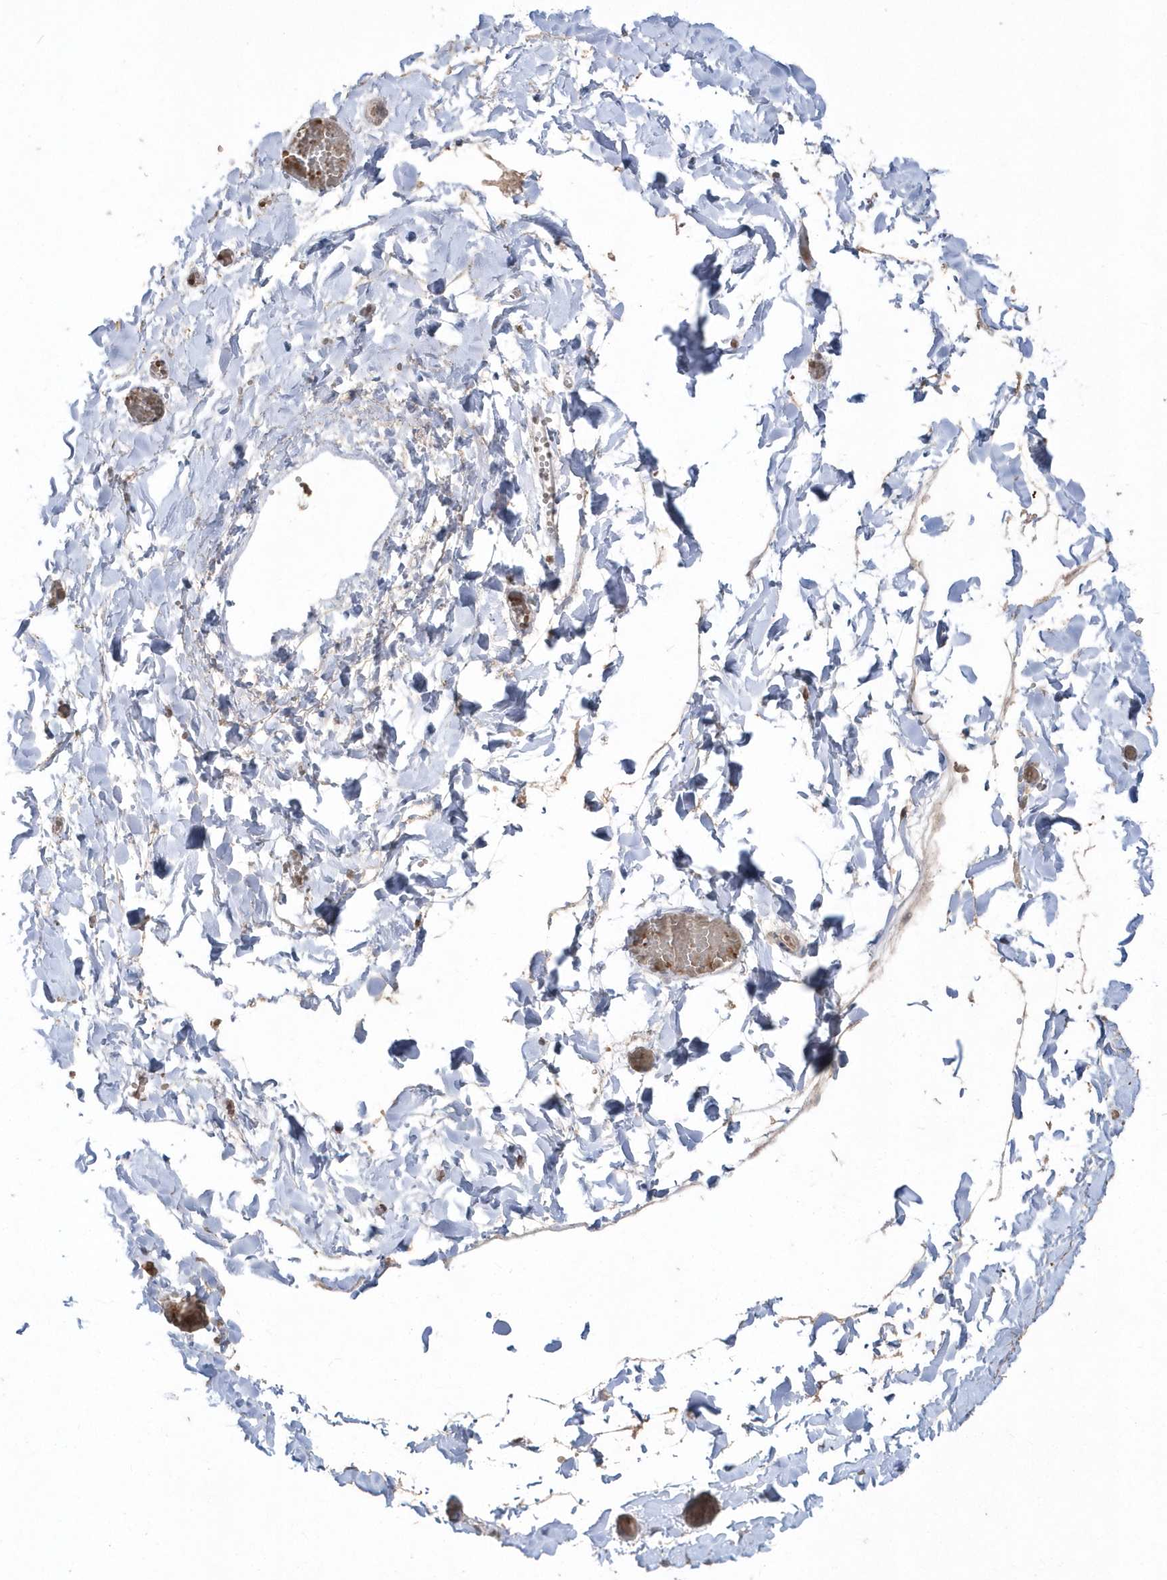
{"staining": {"intensity": "moderate", "quantity": "25%-75%", "location": "cytoplasmic/membranous"}, "tissue": "soft tissue", "cell_type": "Chondrocytes", "image_type": "normal", "snomed": [{"axis": "morphology", "description": "Normal tissue, NOS"}, {"axis": "topography", "description": "Gallbladder"}, {"axis": "topography", "description": "Peripheral nerve tissue"}], "caption": "A brown stain shows moderate cytoplasmic/membranous staining of a protein in chondrocytes of unremarkable human soft tissue. (brown staining indicates protein expression, while blue staining denotes nuclei).", "gene": "GEMIN6", "patient": {"sex": "male", "age": 38}}